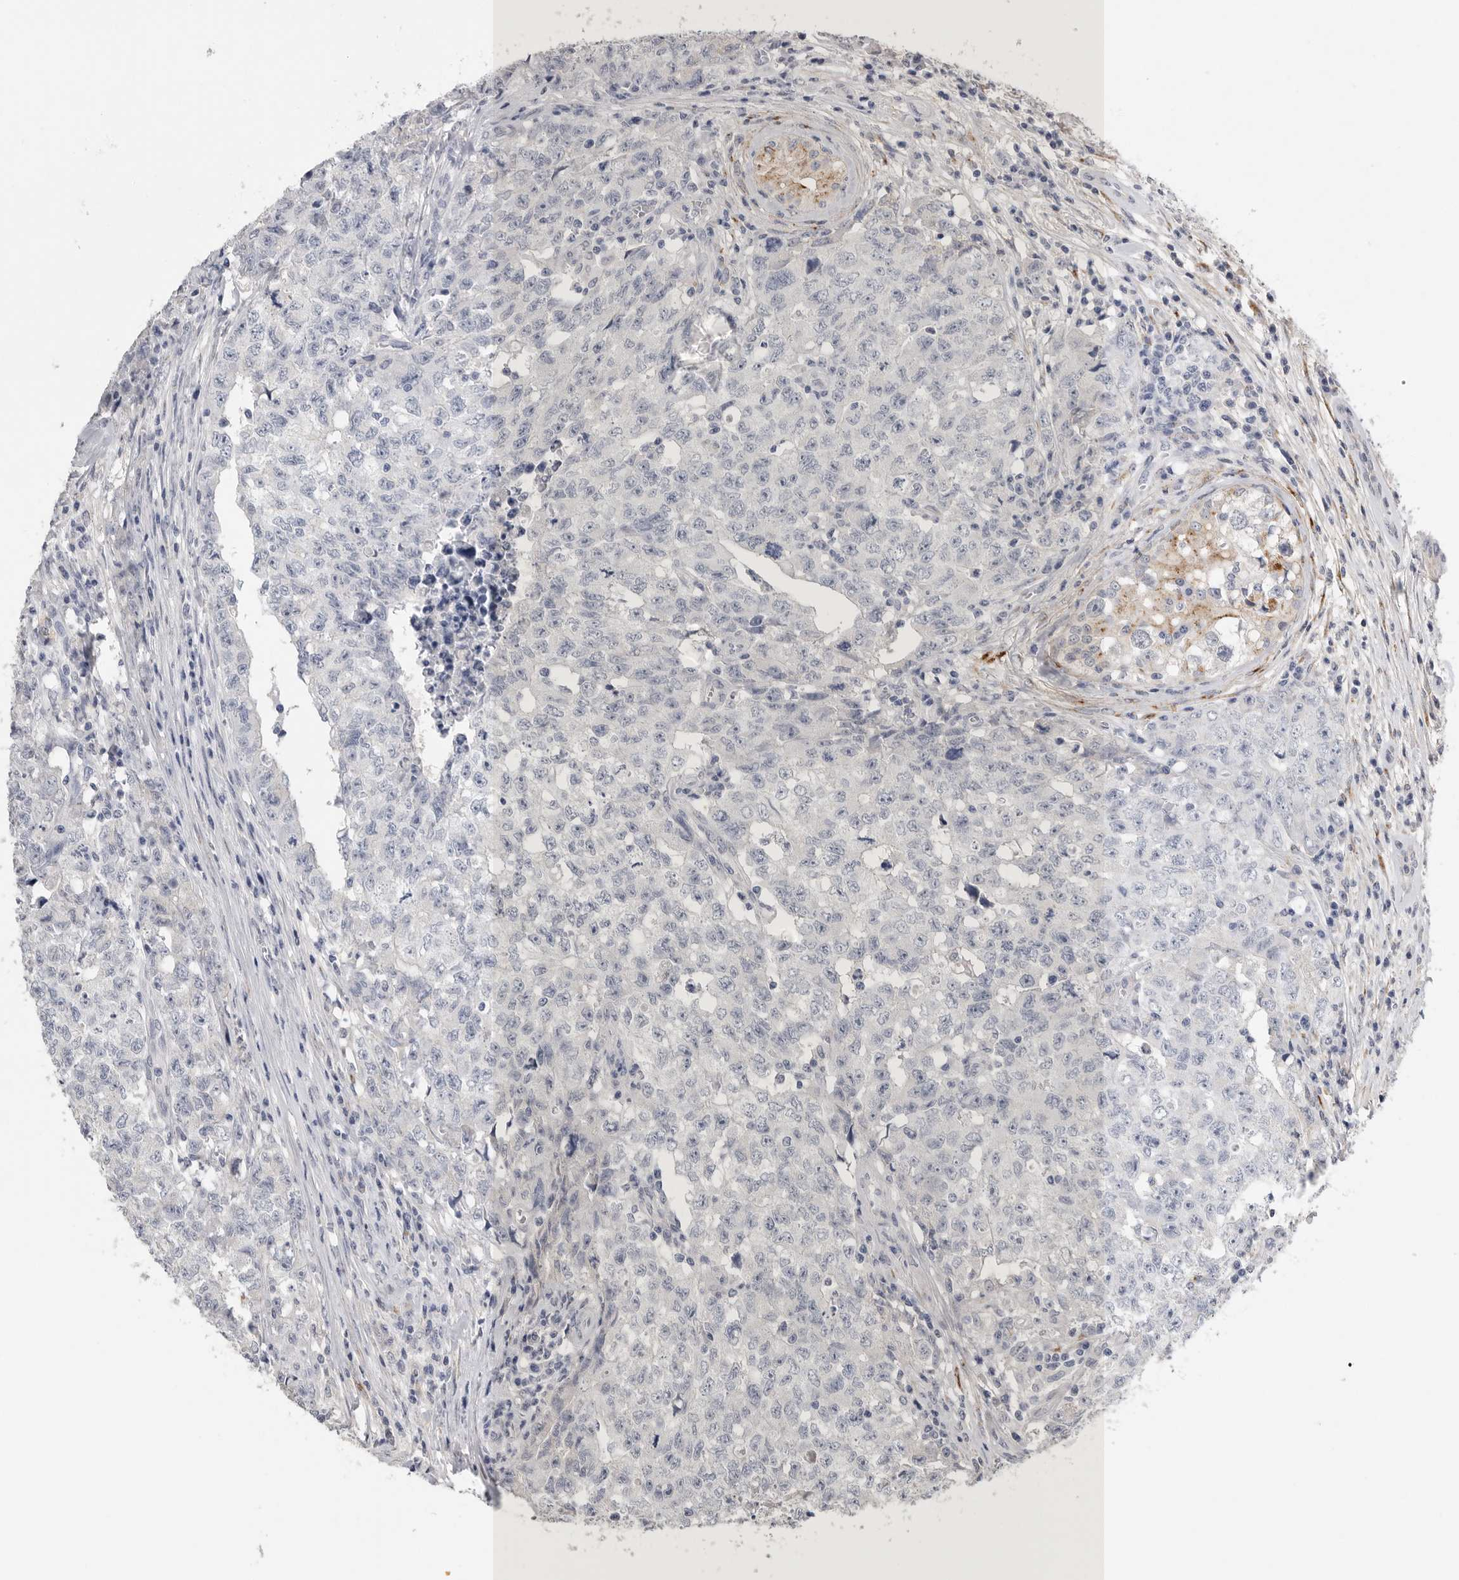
{"staining": {"intensity": "negative", "quantity": "none", "location": "none"}, "tissue": "testis cancer", "cell_type": "Tumor cells", "image_type": "cancer", "snomed": [{"axis": "morphology", "description": "Carcinoma, Embryonal, NOS"}, {"axis": "topography", "description": "Testis"}], "caption": "Immunohistochemistry of testis cancer displays no positivity in tumor cells. Brightfield microscopy of immunohistochemistry (IHC) stained with DAB (brown) and hematoxylin (blue), captured at high magnification.", "gene": "TIMP1", "patient": {"sex": "male", "age": 28}}